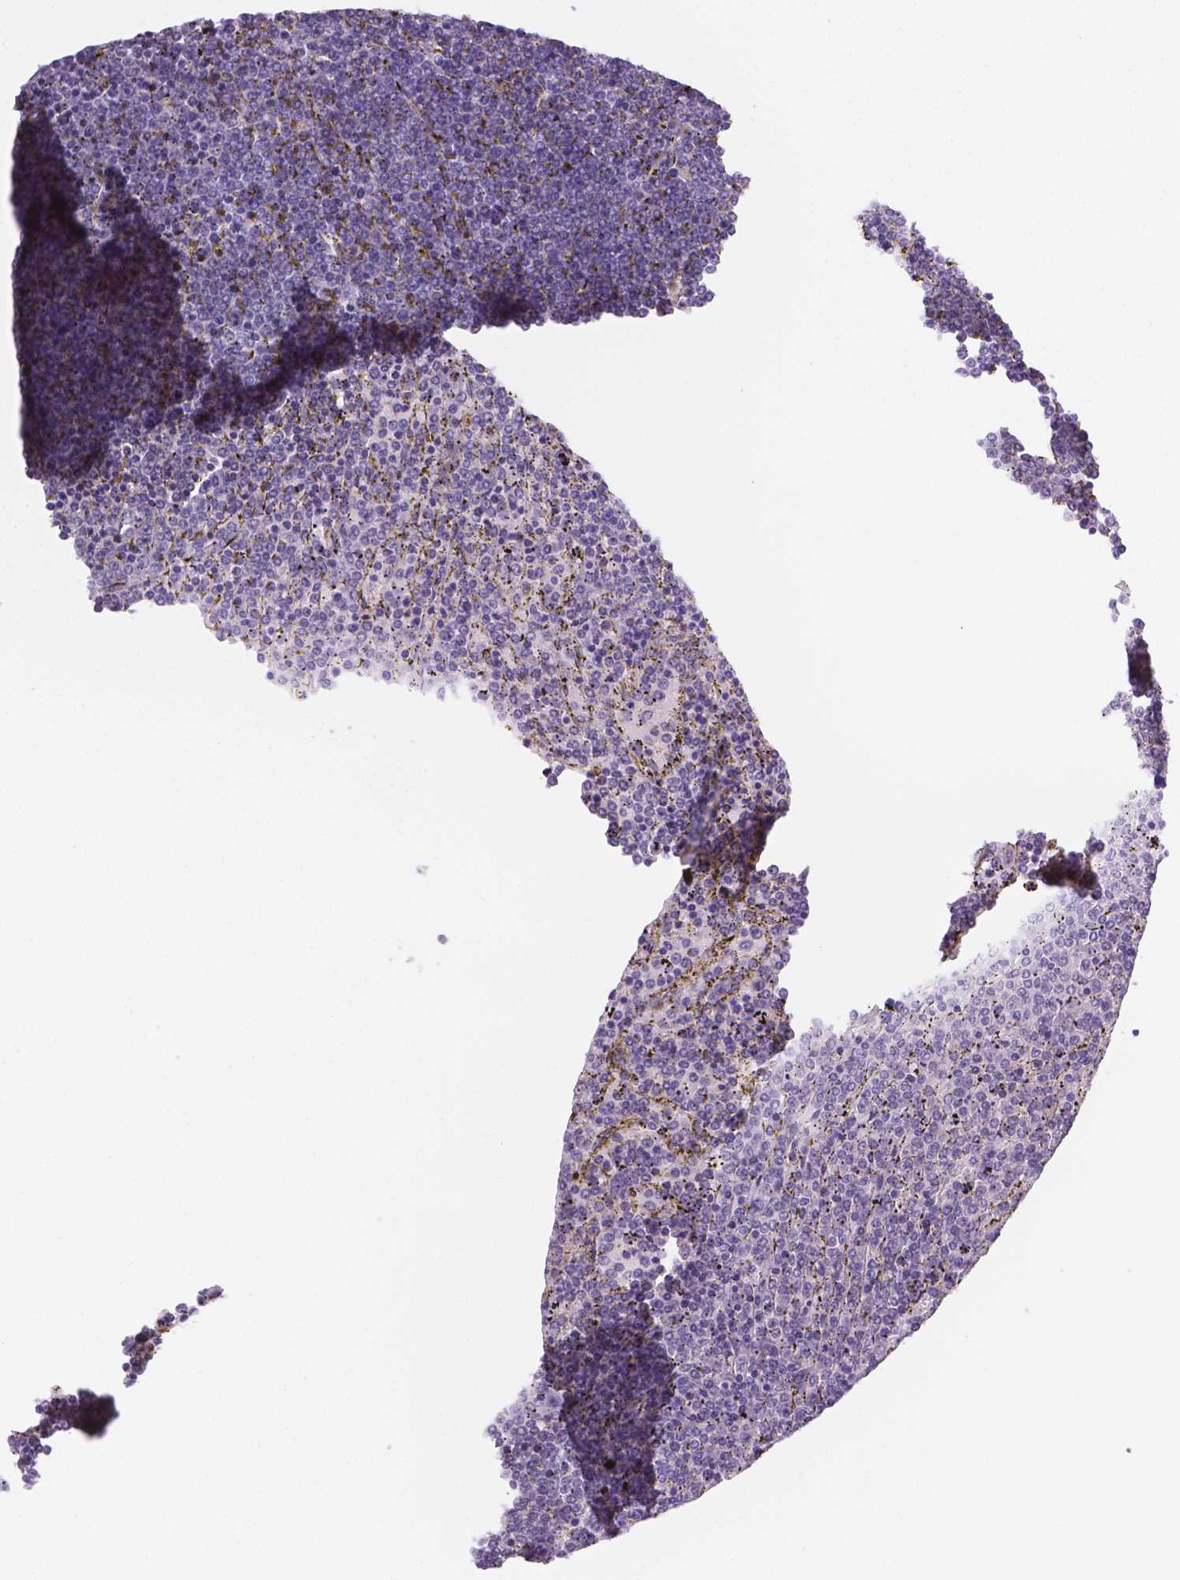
{"staining": {"intensity": "negative", "quantity": "none", "location": "none"}, "tissue": "lymphoma", "cell_type": "Tumor cells", "image_type": "cancer", "snomed": [{"axis": "morphology", "description": "Malignant lymphoma, non-Hodgkin's type, Low grade"}, {"axis": "topography", "description": "Spleen"}], "caption": "Lymphoma was stained to show a protein in brown. There is no significant expression in tumor cells.", "gene": "NXPE2", "patient": {"sex": "female", "age": 77}}